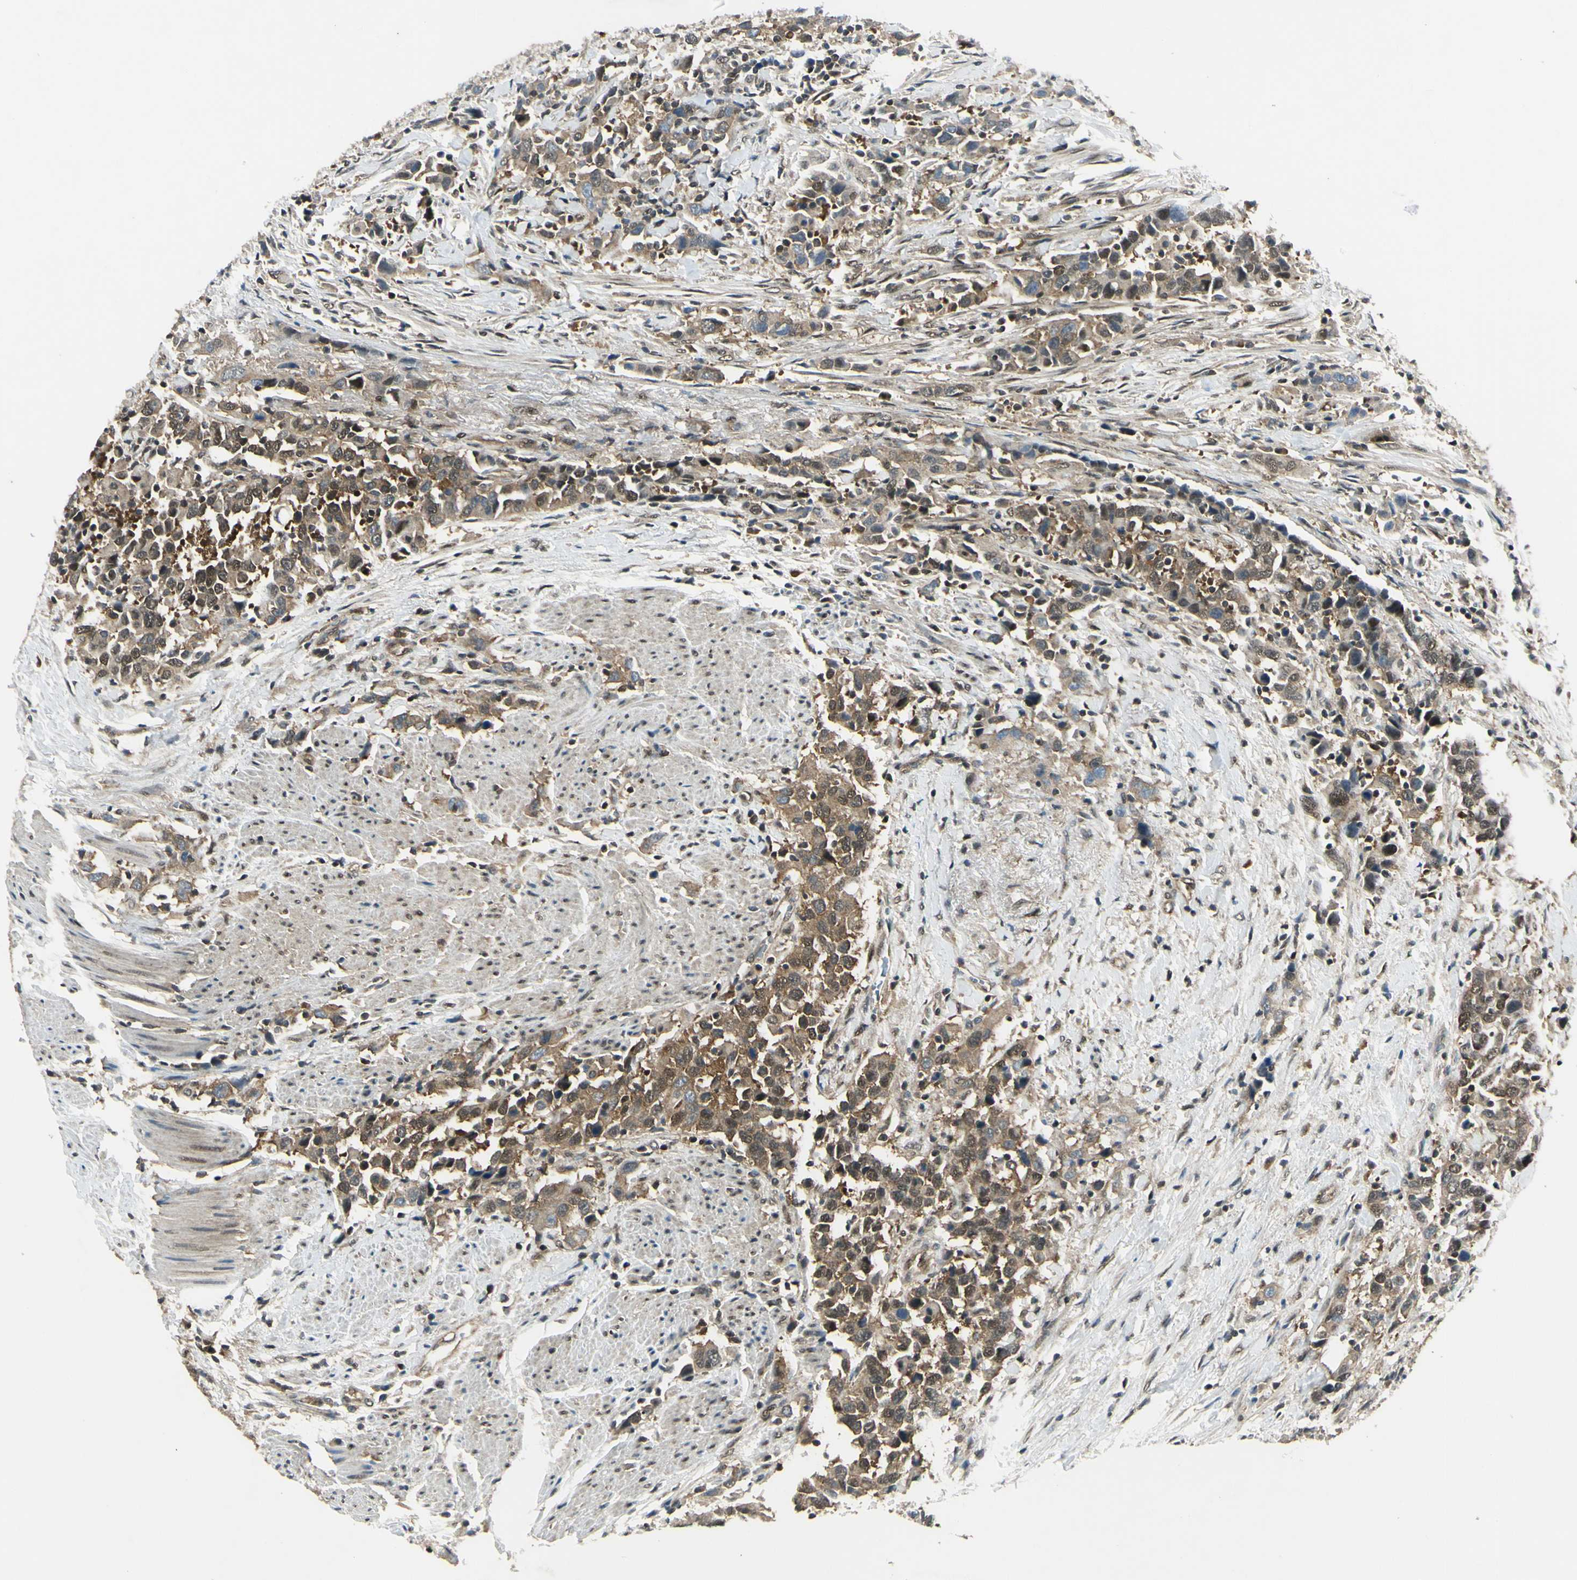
{"staining": {"intensity": "moderate", "quantity": ">75%", "location": "cytoplasmic/membranous"}, "tissue": "urothelial cancer", "cell_type": "Tumor cells", "image_type": "cancer", "snomed": [{"axis": "morphology", "description": "Urothelial carcinoma, High grade"}, {"axis": "topography", "description": "Urinary bladder"}], "caption": "Brown immunohistochemical staining in urothelial cancer displays moderate cytoplasmic/membranous expression in about >75% of tumor cells. Using DAB (3,3'-diaminobenzidine) (brown) and hematoxylin (blue) stains, captured at high magnification using brightfield microscopy.", "gene": "PSMD5", "patient": {"sex": "male", "age": 61}}